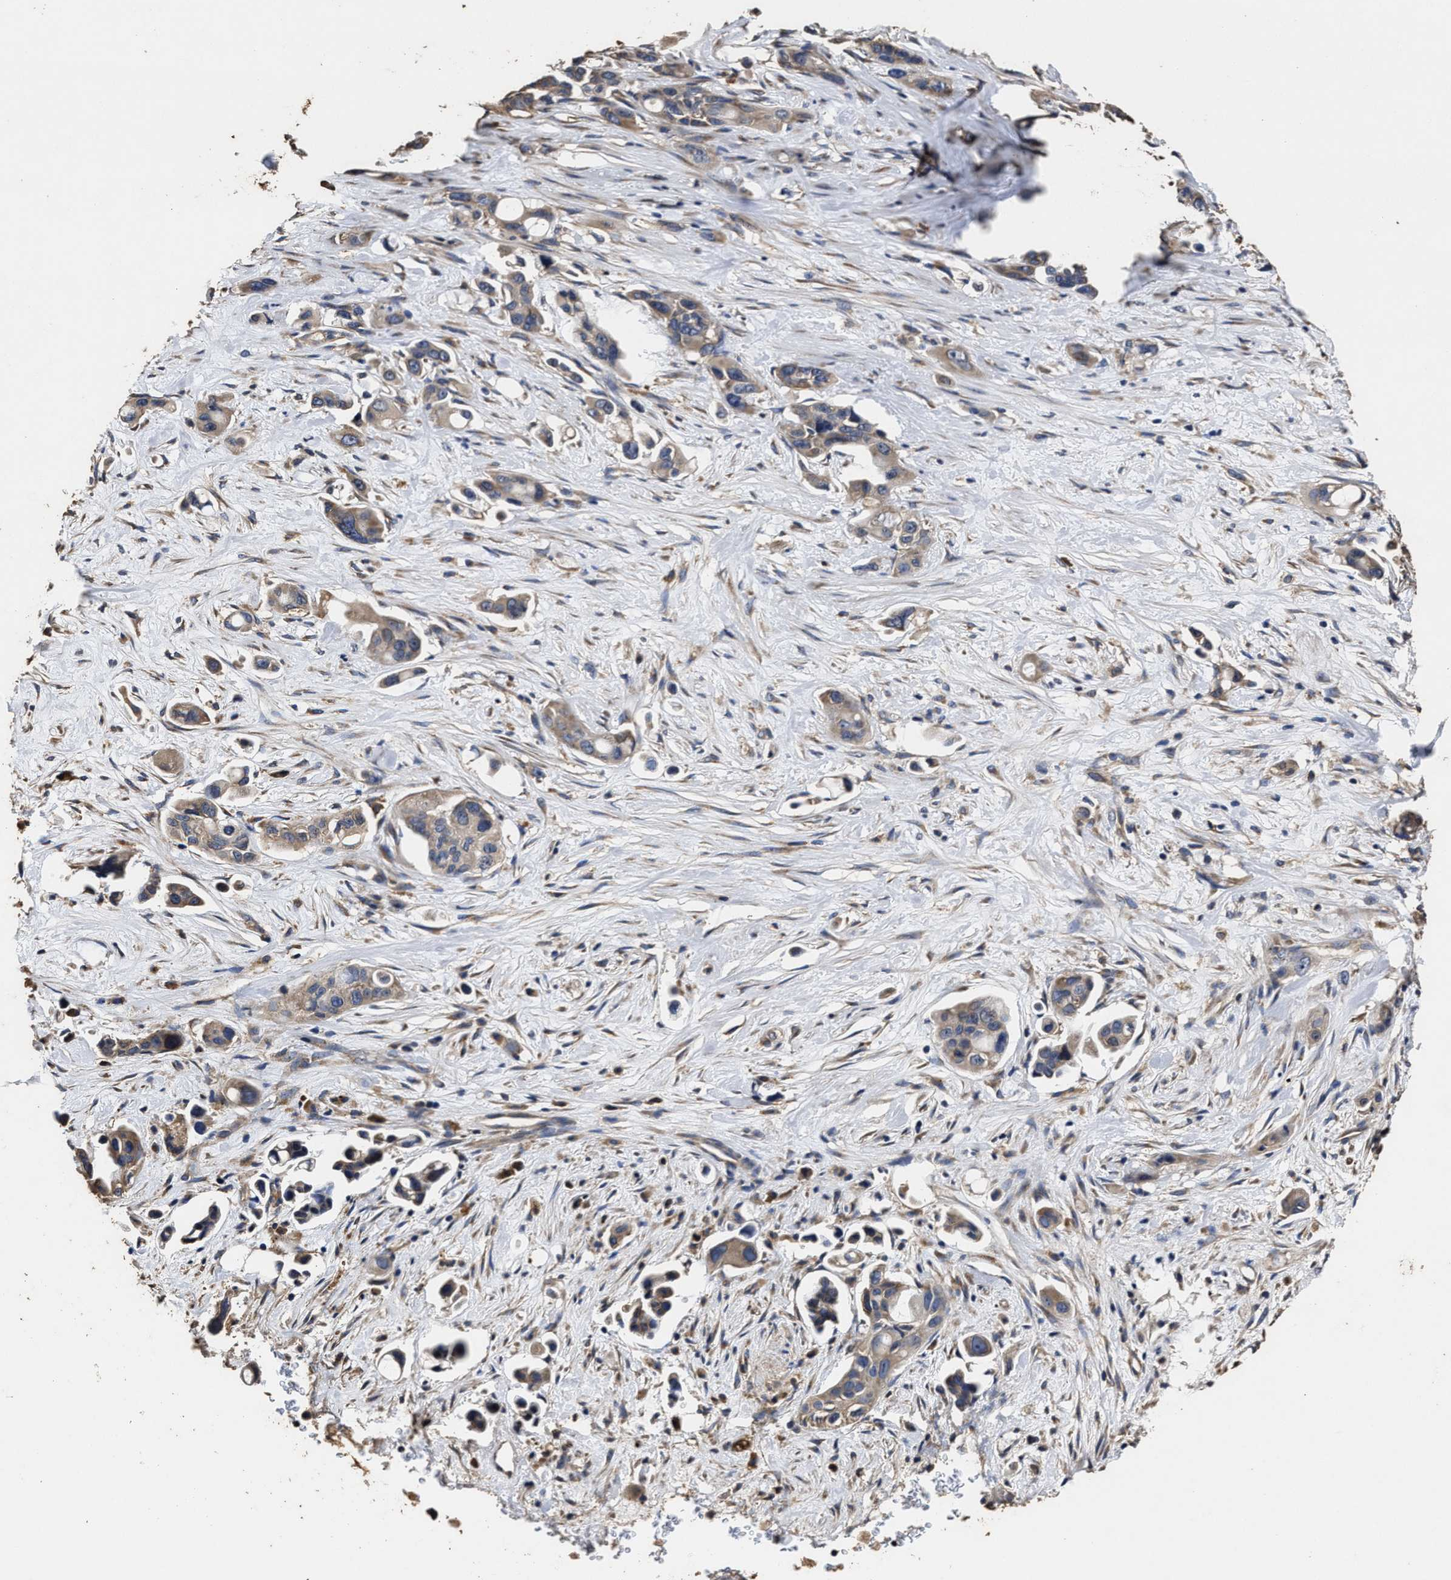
{"staining": {"intensity": "weak", "quantity": ">75%", "location": "cytoplasmic/membranous"}, "tissue": "pancreatic cancer", "cell_type": "Tumor cells", "image_type": "cancer", "snomed": [{"axis": "morphology", "description": "Adenocarcinoma, NOS"}, {"axis": "topography", "description": "Pancreas"}], "caption": "This photomicrograph displays pancreatic adenocarcinoma stained with IHC to label a protein in brown. The cytoplasmic/membranous of tumor cells show weak positivity for the protein. Nuclei are counter-stained blue.", "gene": "PPM1K", "patient": {"sex": "male", "age": 53}}